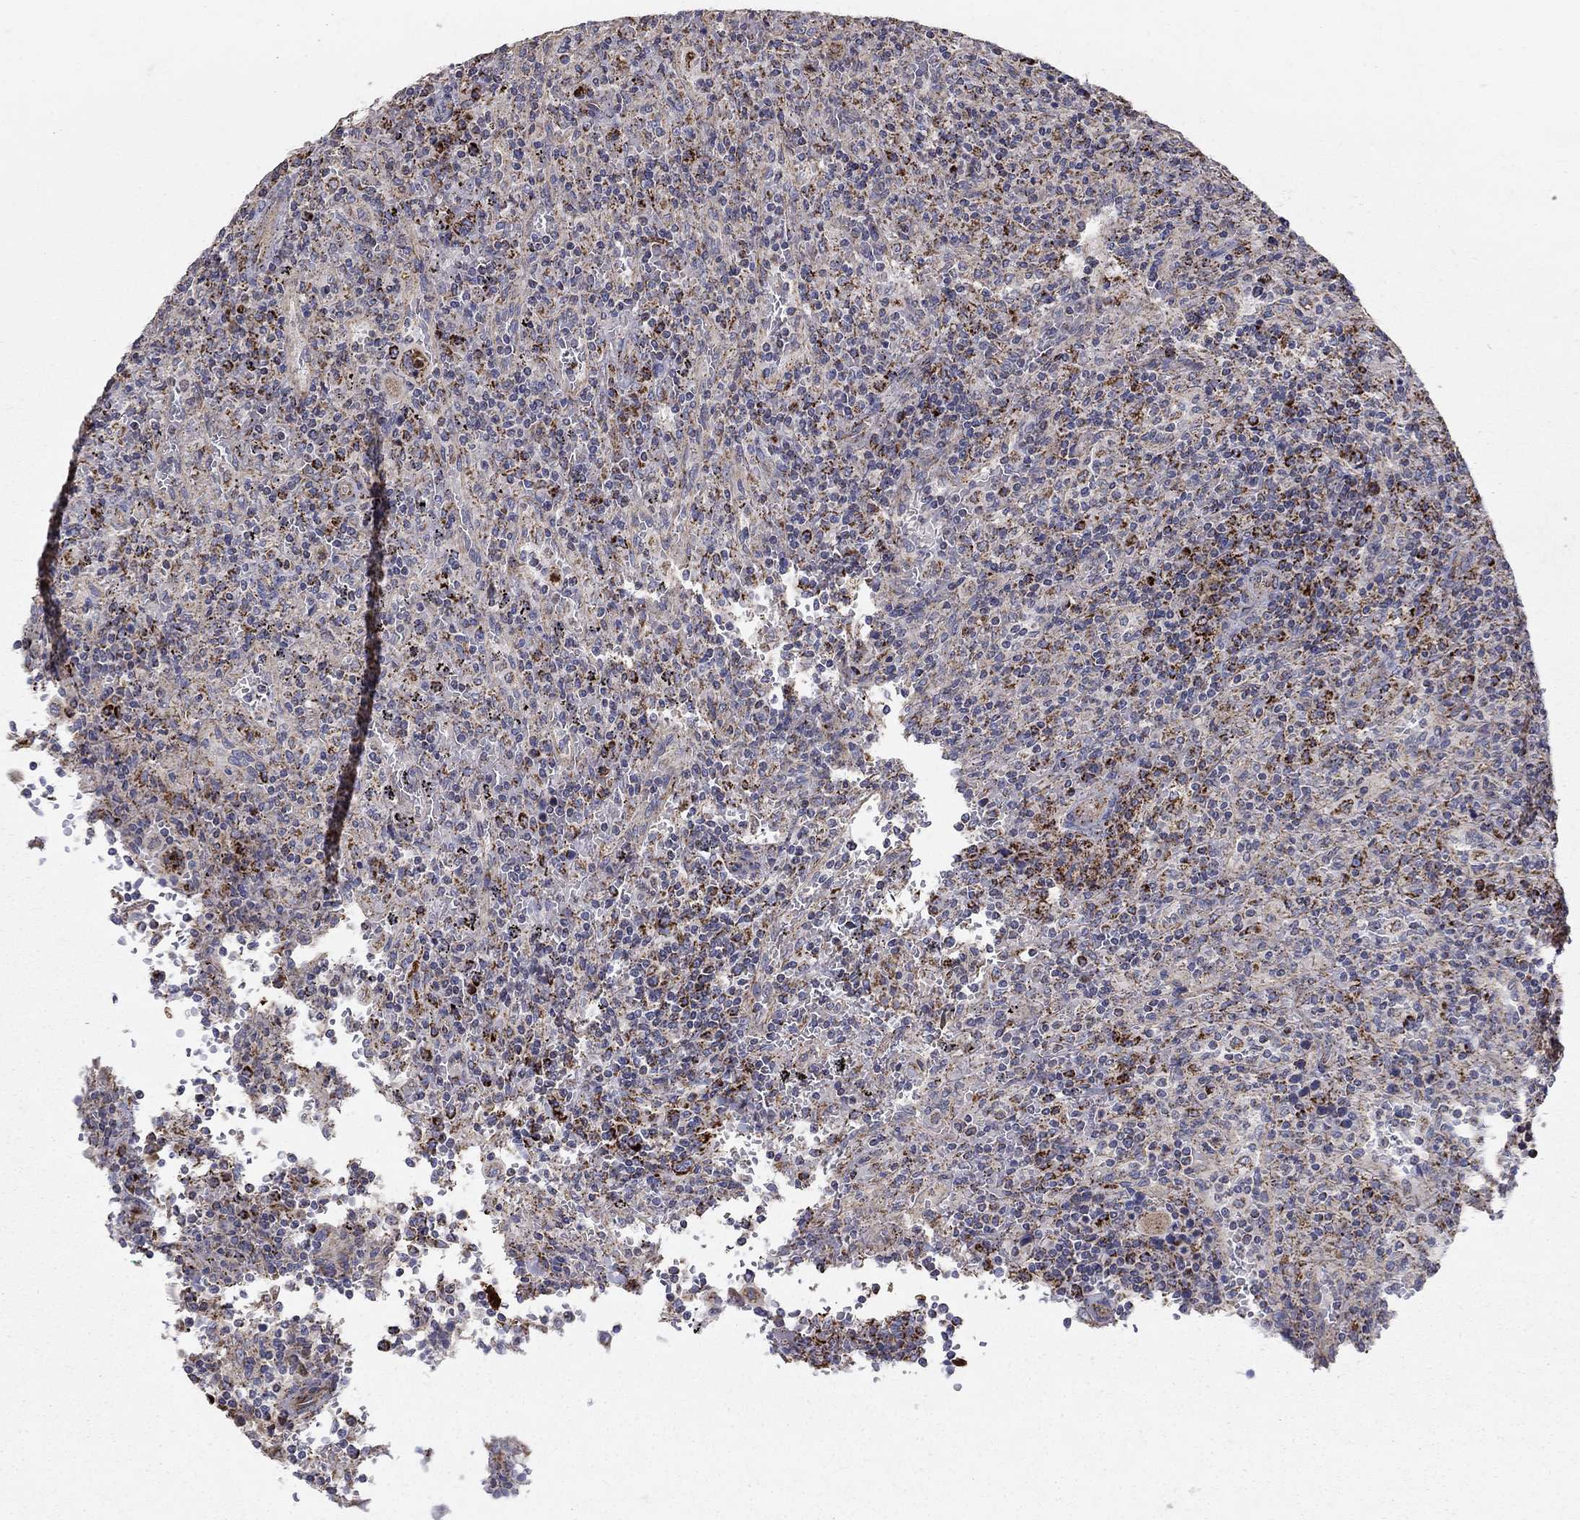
{"staining": {"intensity": "strong", "quantity": "<25%", "location": "cytoplasmic/membranous"}, "tissue": "lymphoma", "cell_type": "Tumor cells", "image_type": "cancer", "snomed": [{"axis": "morphology", "description": "Malignant lymphoma, non-Hodgkin's type, Low grade"}, {"axis": "topography", "description": "Spleen"}], "caption": "Human low-grade malignant lymphoma, non-Hodgkin's type stained for a protein (brown) exhibits strong cytoplasmic/membranous positive positivity in approximately <25% of tumor cells.", "gene": "GCSH", "patient": {"sex": "male", "age": 62}}